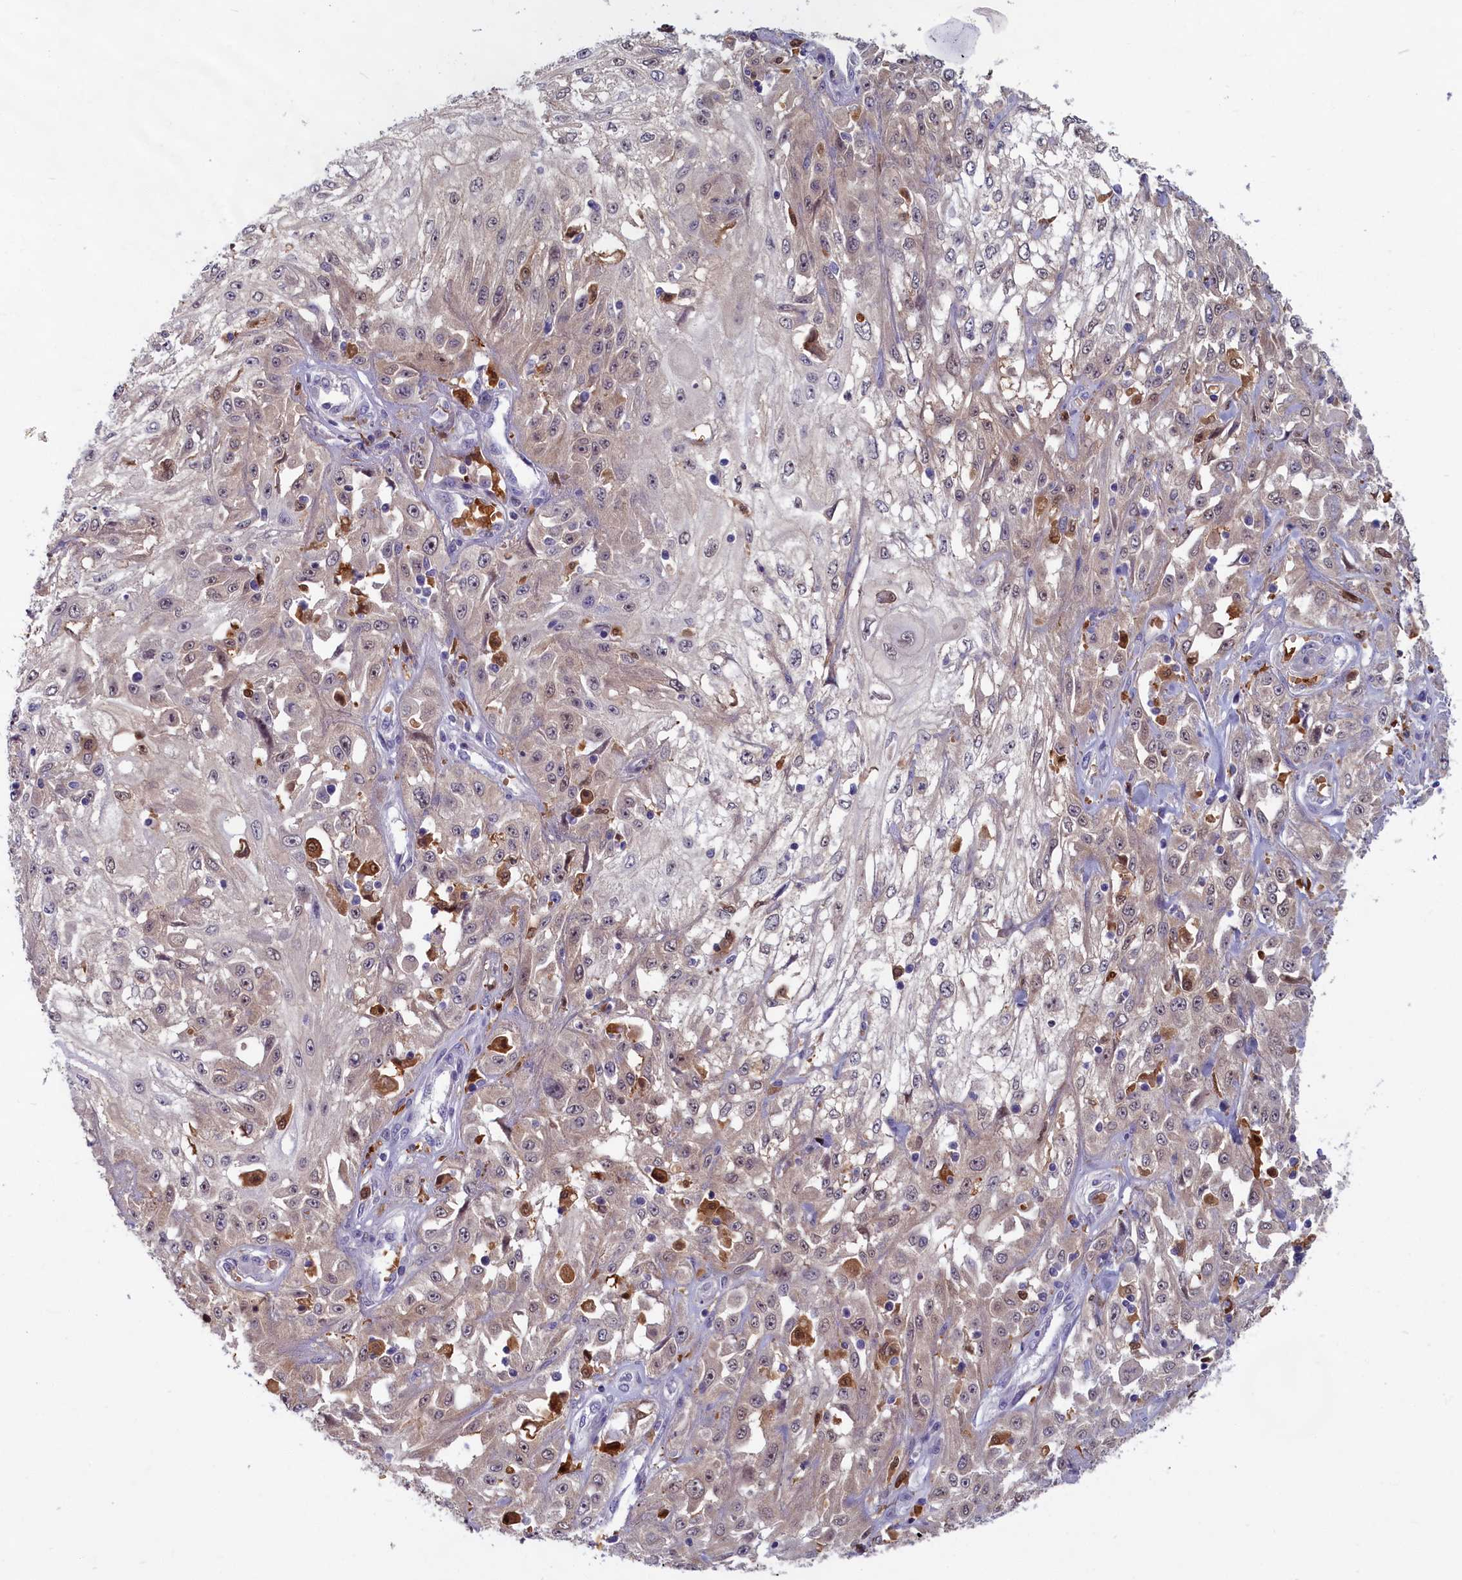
{"staining": {"intensity": "weak", "quantity": "25%-75%", "location": "cytoplasmic/membranous,nuclear"}, "tissue": "skin cancer", "cell_type": "Tumor cells", "image_type": "cancer", "snomed": [{"axis": "morphology", "description": "Squamous cell carcinoma, NOS"}, {"axis": "morphology", "description": "Squamous cell carcinoma, metastatic, NOS"}, {"axis": "topography", "description": "Skin"}, {"axis": "topography", "description": "Lymph node"}], "caption": "Tumor cells exhibit low levels of weak cytoplasmic/membranous and nuclear positivity in about 25%-75% of cells in squamous cell carcinoma (skin).", "gene": "BLVRB", "patient": {"sex": "male", "age": 75}}